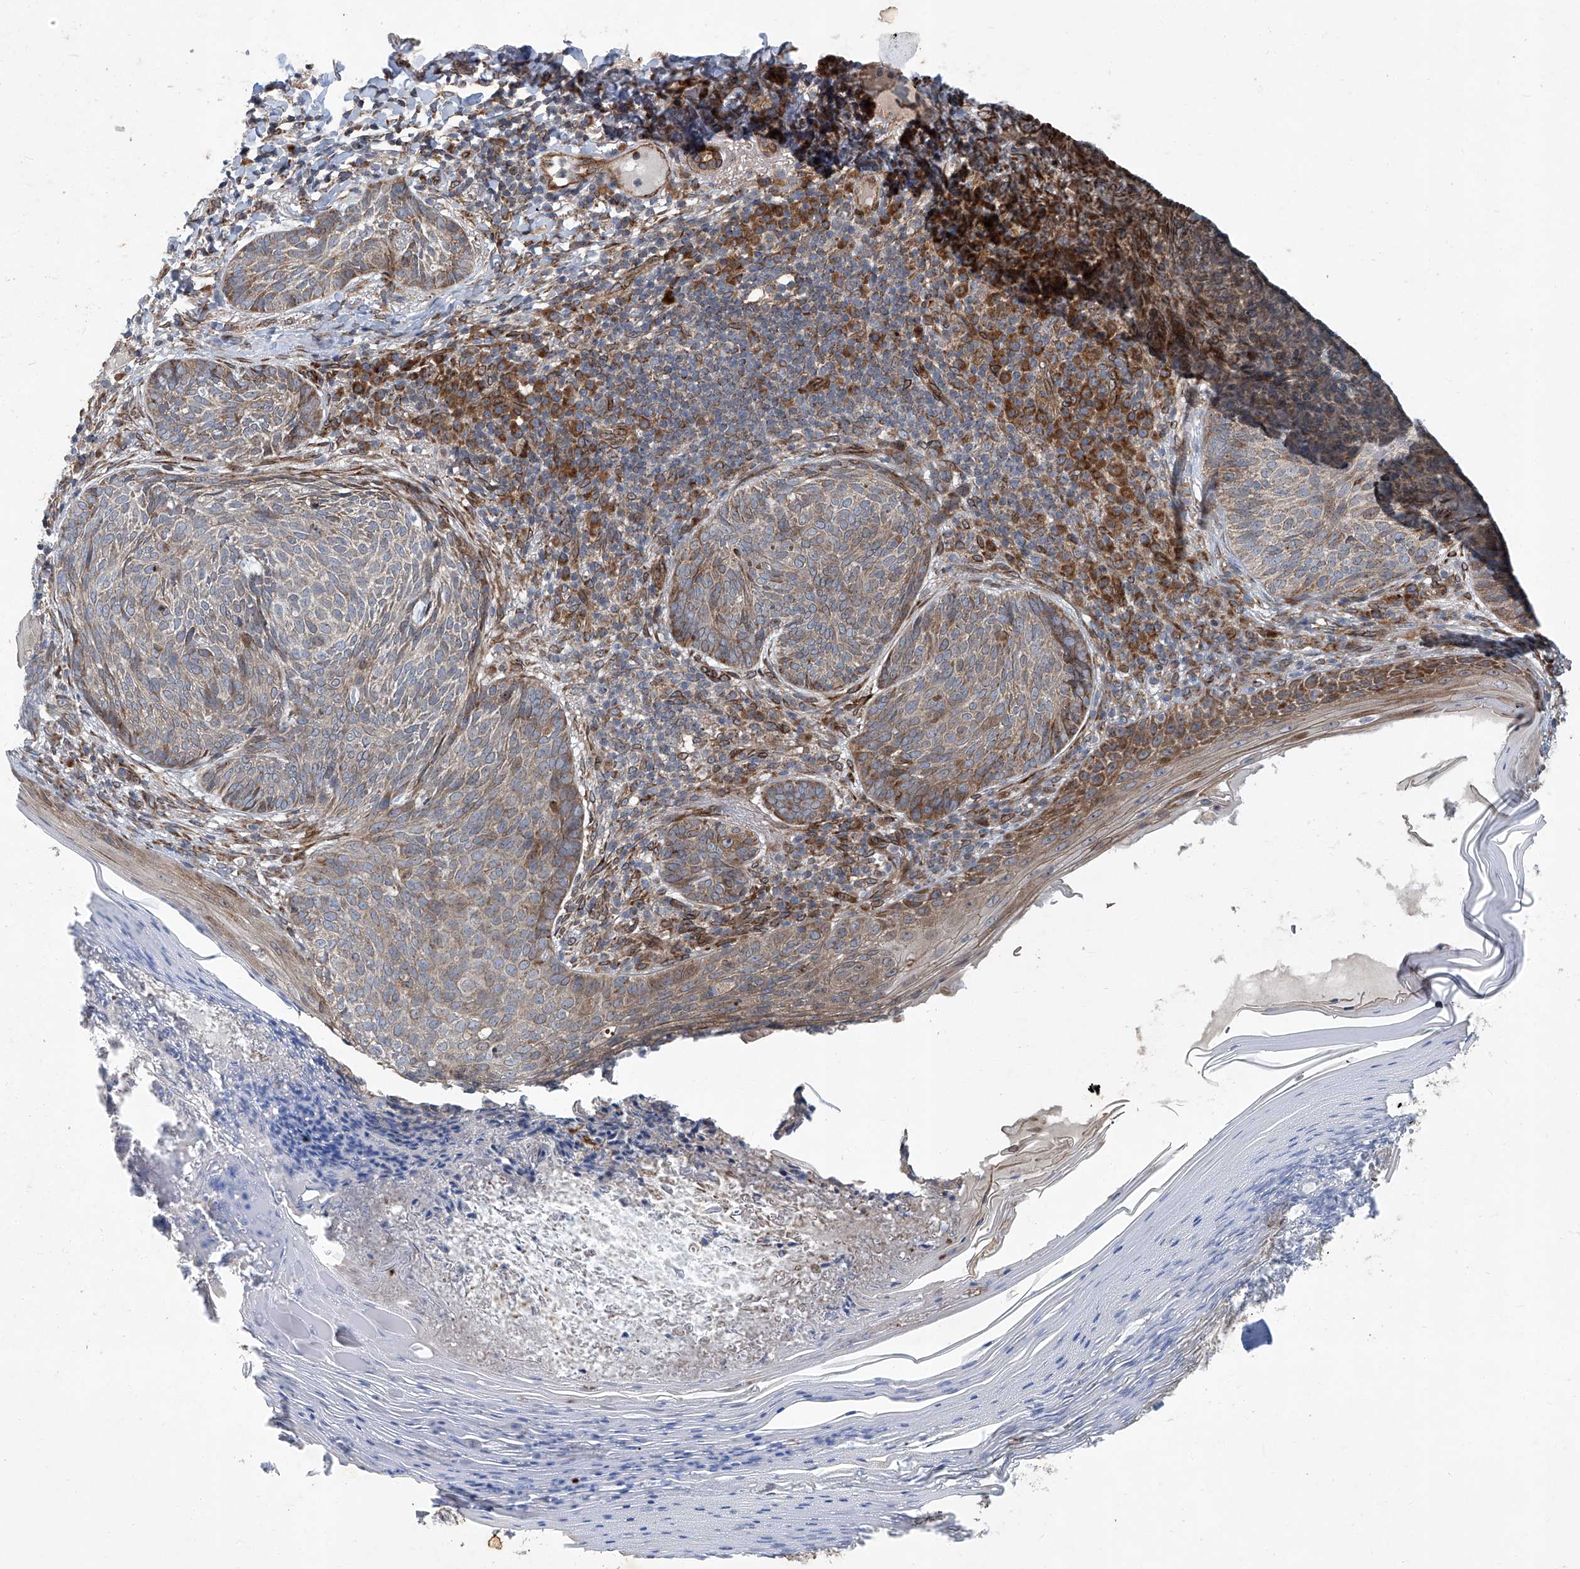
{"staining": {"intensity": "moderate", "quantity": "25%-75%", "location": "cytoplasmic/membranous"}, "tissue": "skin cancer", "cell_type": "Tumor cells", "image_type": "cancer", "snomed": [{"axis": "morphology", "description": "Basal cell carcinoma"}, {"axis": "topography", "description": "Skin"}], "caption": "Immunohistochemical staining of human basal cell carcinoma (skin) demonstrates medium levels of moderate cytoplasmic/membranous expression in about 25%-75% of tumor cells.", "gene": "GPR132", "patient": {"sex": "male", "age": 85}}